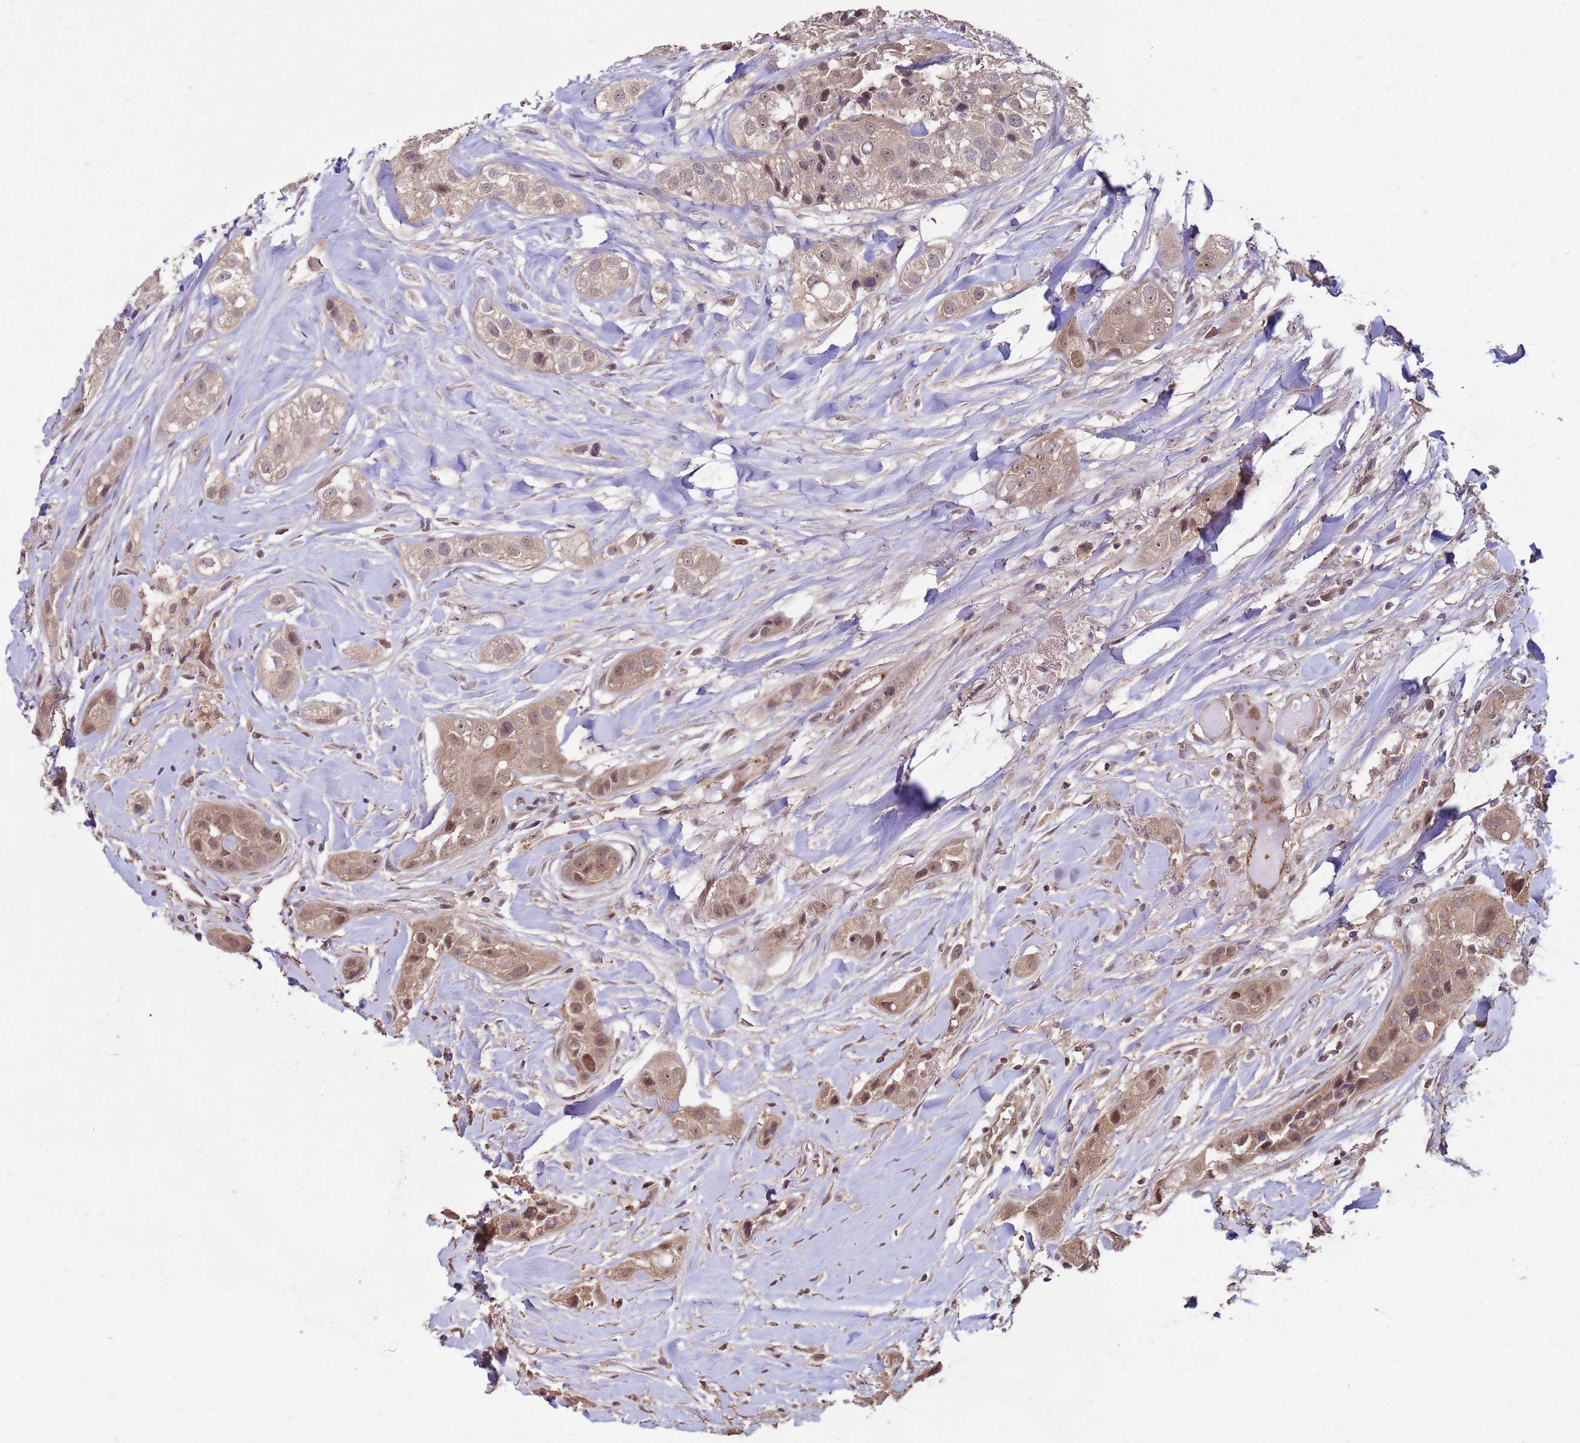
{"staining": {"intensity": "moderate", "quantity": ">75%", "location": "cytoplasmic/membranous,nuclear"}, "tissue": "head and neck cancer", "cell_type": "Tumor cells", "image_type": "cancer", "snomed": [{"axis": "morphology", "description": "Normal tissue, NOS"}, {"axis": "morphology", "description": "Squamous cell carcinoma, NOS"}, {"axis": "topography", "description": "Skeletal muscle"}, {"axis": "topography", "description": "Head-Neck"}], "caption": "An immunohistochemistry (IHC) photomicrograph of tumor tissue is shown. Protein staining in brown shows moderate cytoplasmic/membranous and nuclear positivity in head and neck cancer within tumor cells.", "gene": "CRBN", "patient": {"sex": "male", "age": 51}}